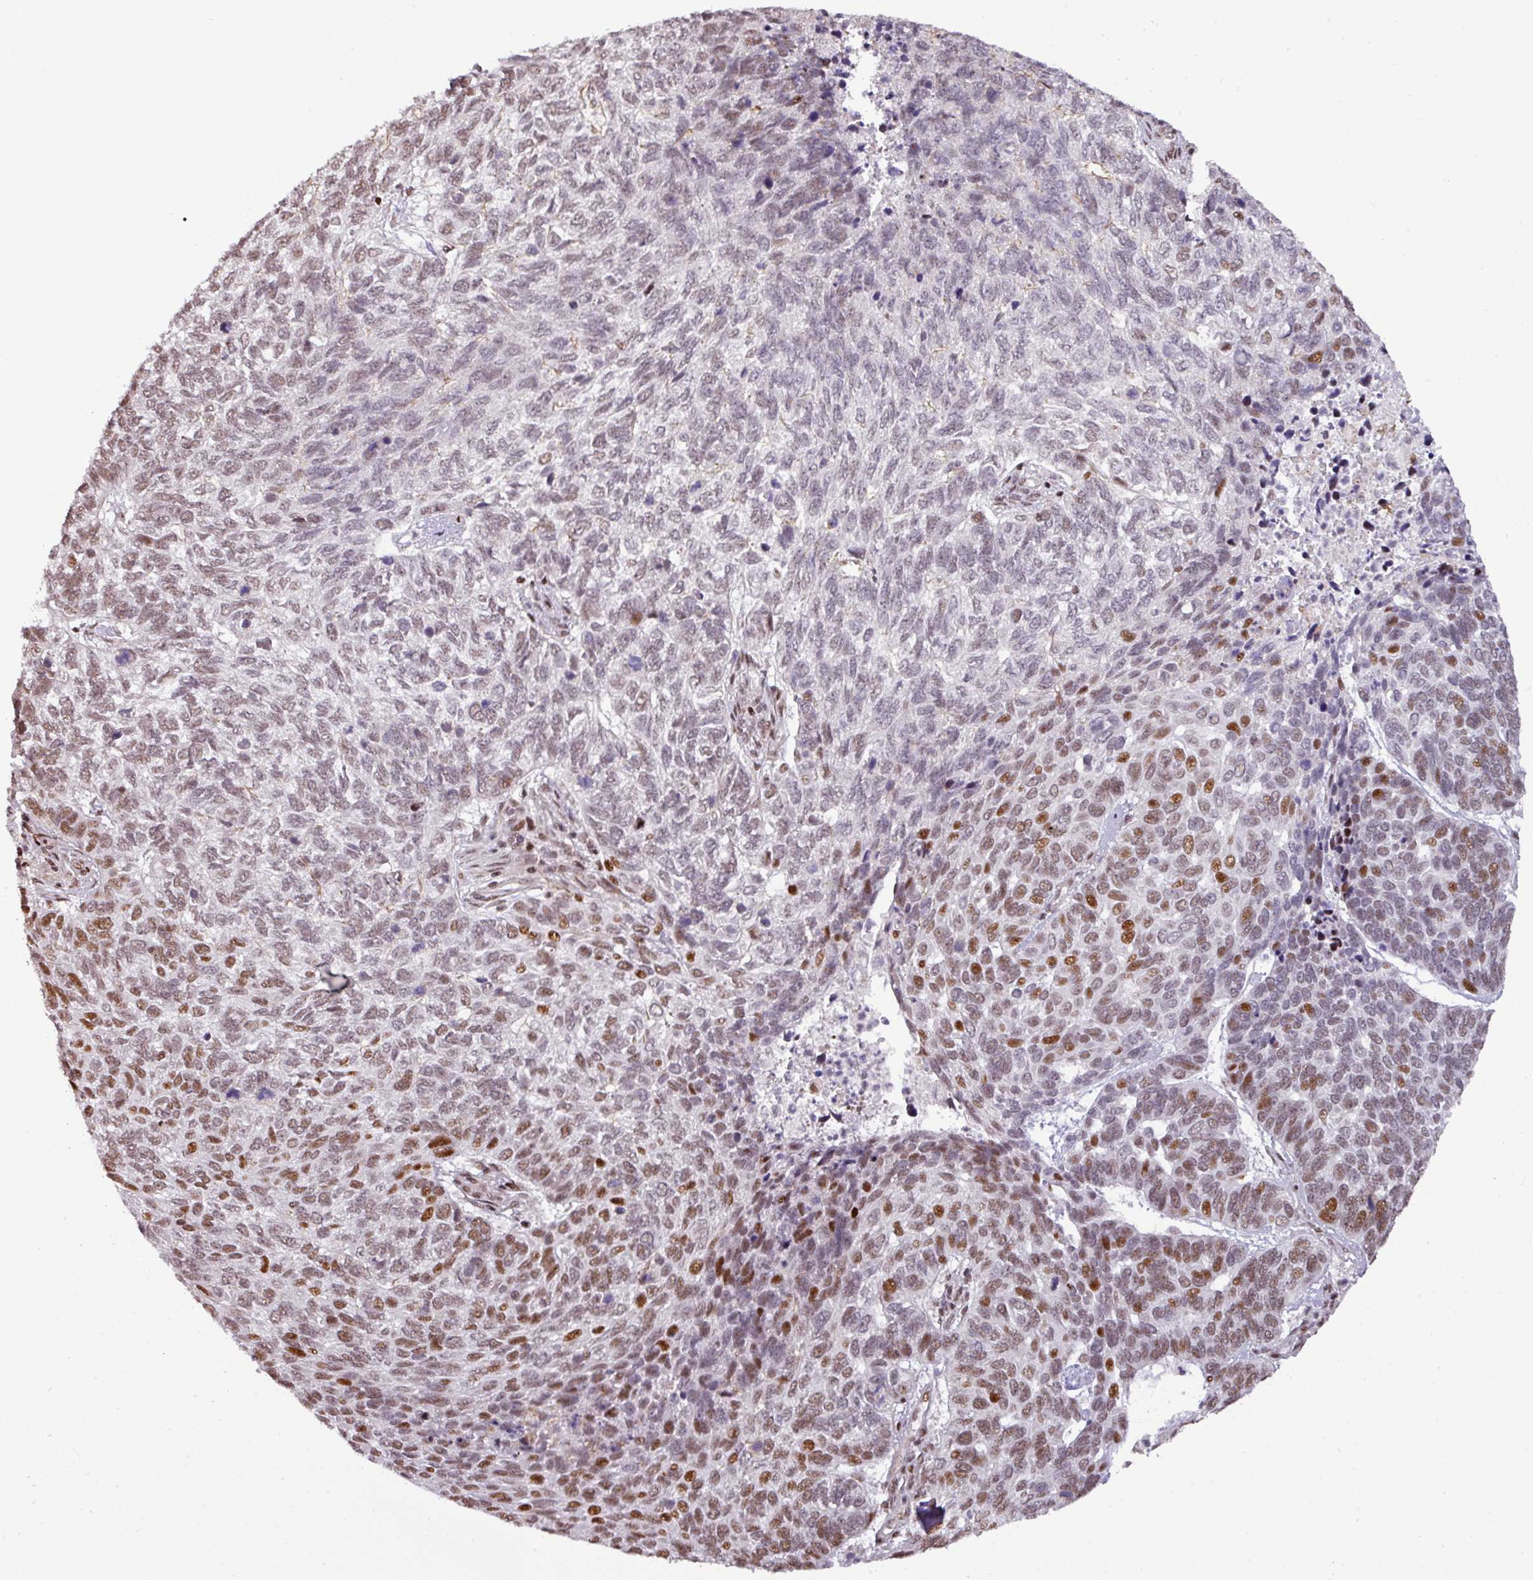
{"staining": {"intensity": "moderate", "quantity": "<25%", "location": "nuclear"}, "tissue": "skin cancer", "cell_type": "Tumor cells", "image_type": "cancer", "snomed": [{"axis": "morphology", "description": "Basal cell carcinoma"}, {"axis": "topography", "description": "Skin"}], "caption": "Human skin cancer (basal cell carcinoma) stained for a protein (brown) exhibits moderate nuclear positive staining in approximately <25% of tumor cells.", "gene": "MYSM1", "patient": {"sex": "female", "age": 65}}